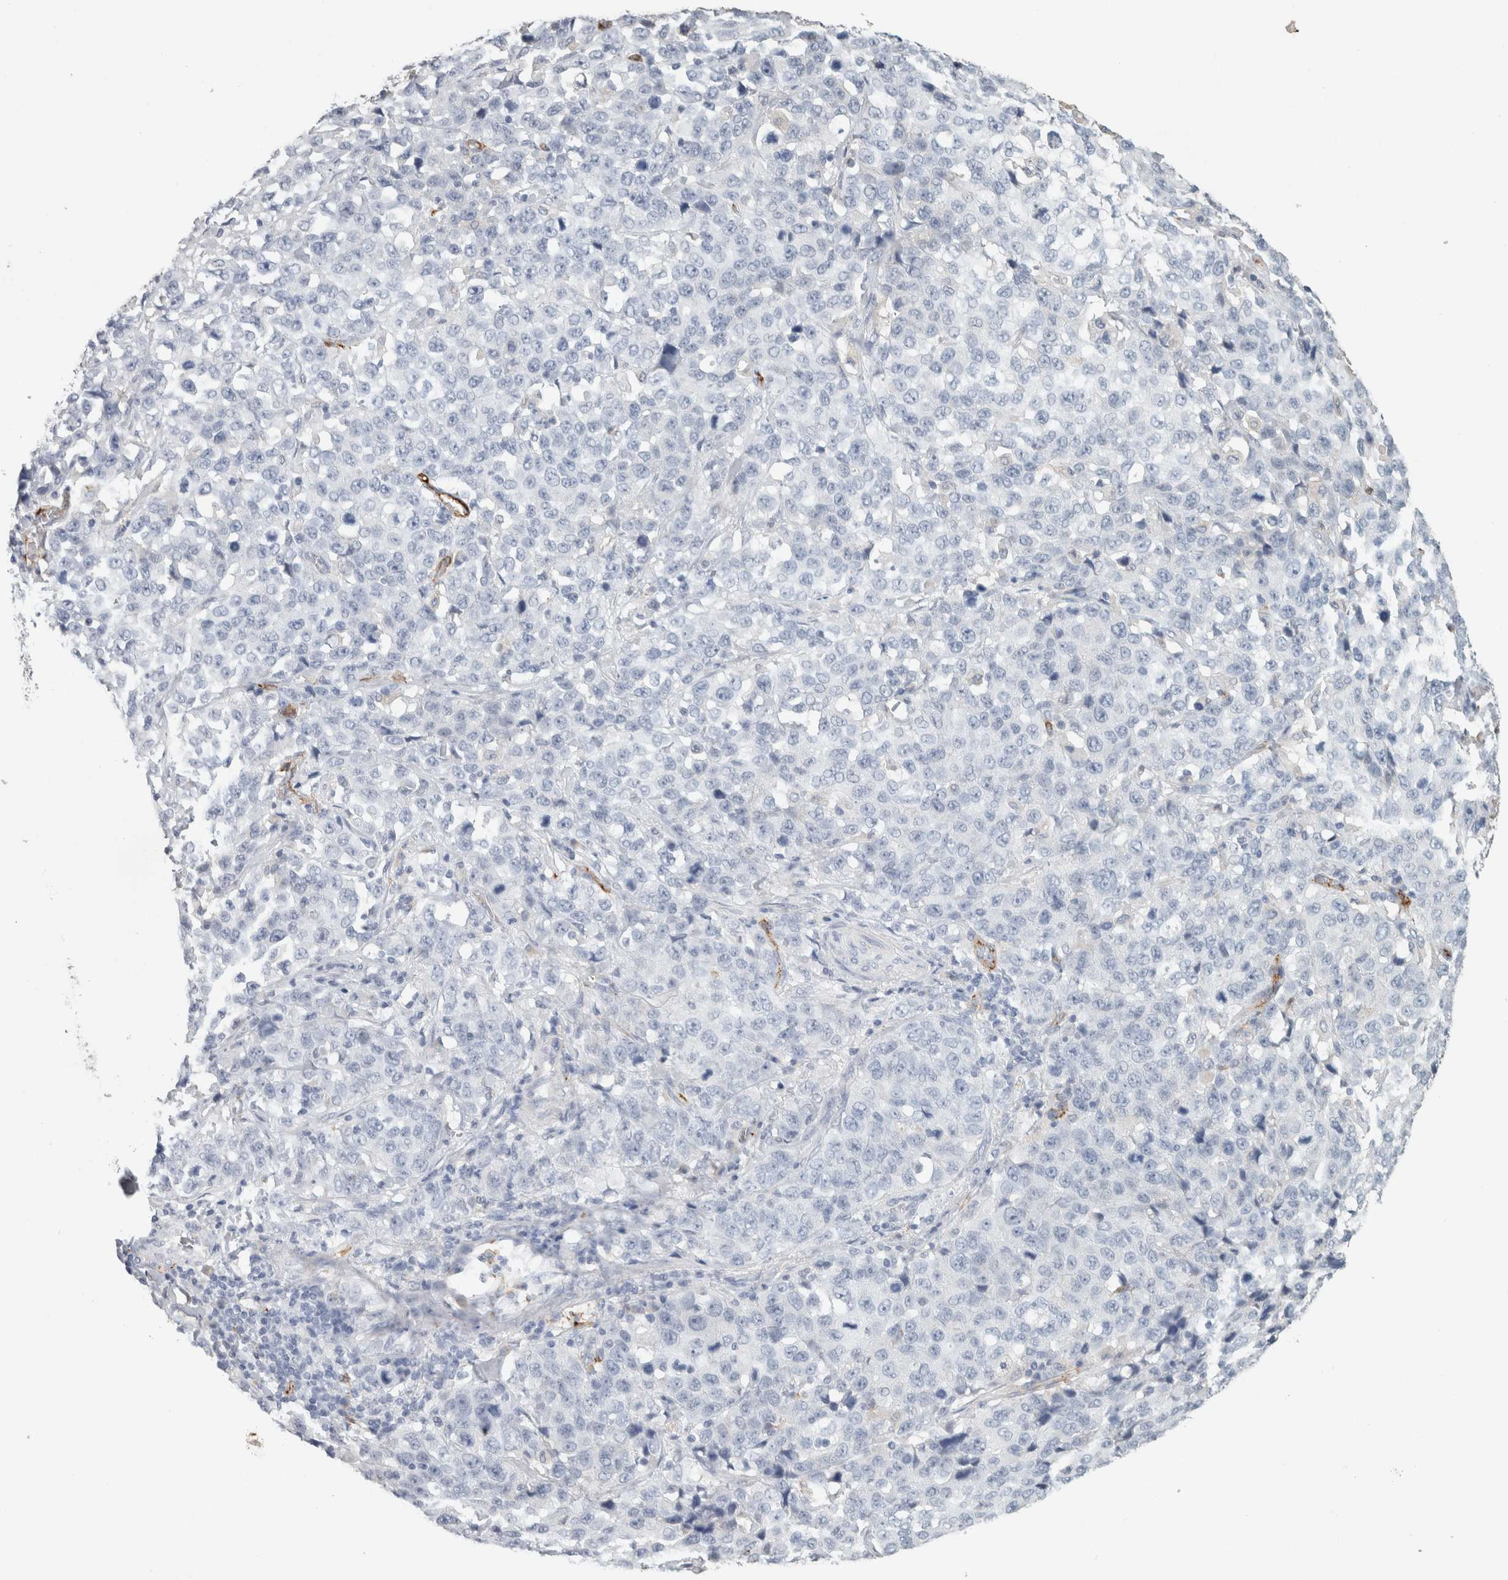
{"staining": {"intensity": "negative", "quantity": "none", "location": "none"}, "tissue": "stomach cancer", "cell_type": "Tumor cells", "image_type": "cancer", "snomed": [{"axis": "morphology", "description": "Normal tissue, NOS"}, {"axis": "morphology", "description": "Adenocarcinoma, NOS"}, {"axis": "topography", "description": "Stomach"}], "caption": "DAB (3,3'-diaminobenzidine) immunohistochemical staining of stomach adenocarcinoma shows no significant staining in tumor cells.", "gene": "CD36", "patient": {"sex": "male", "age": 48}}